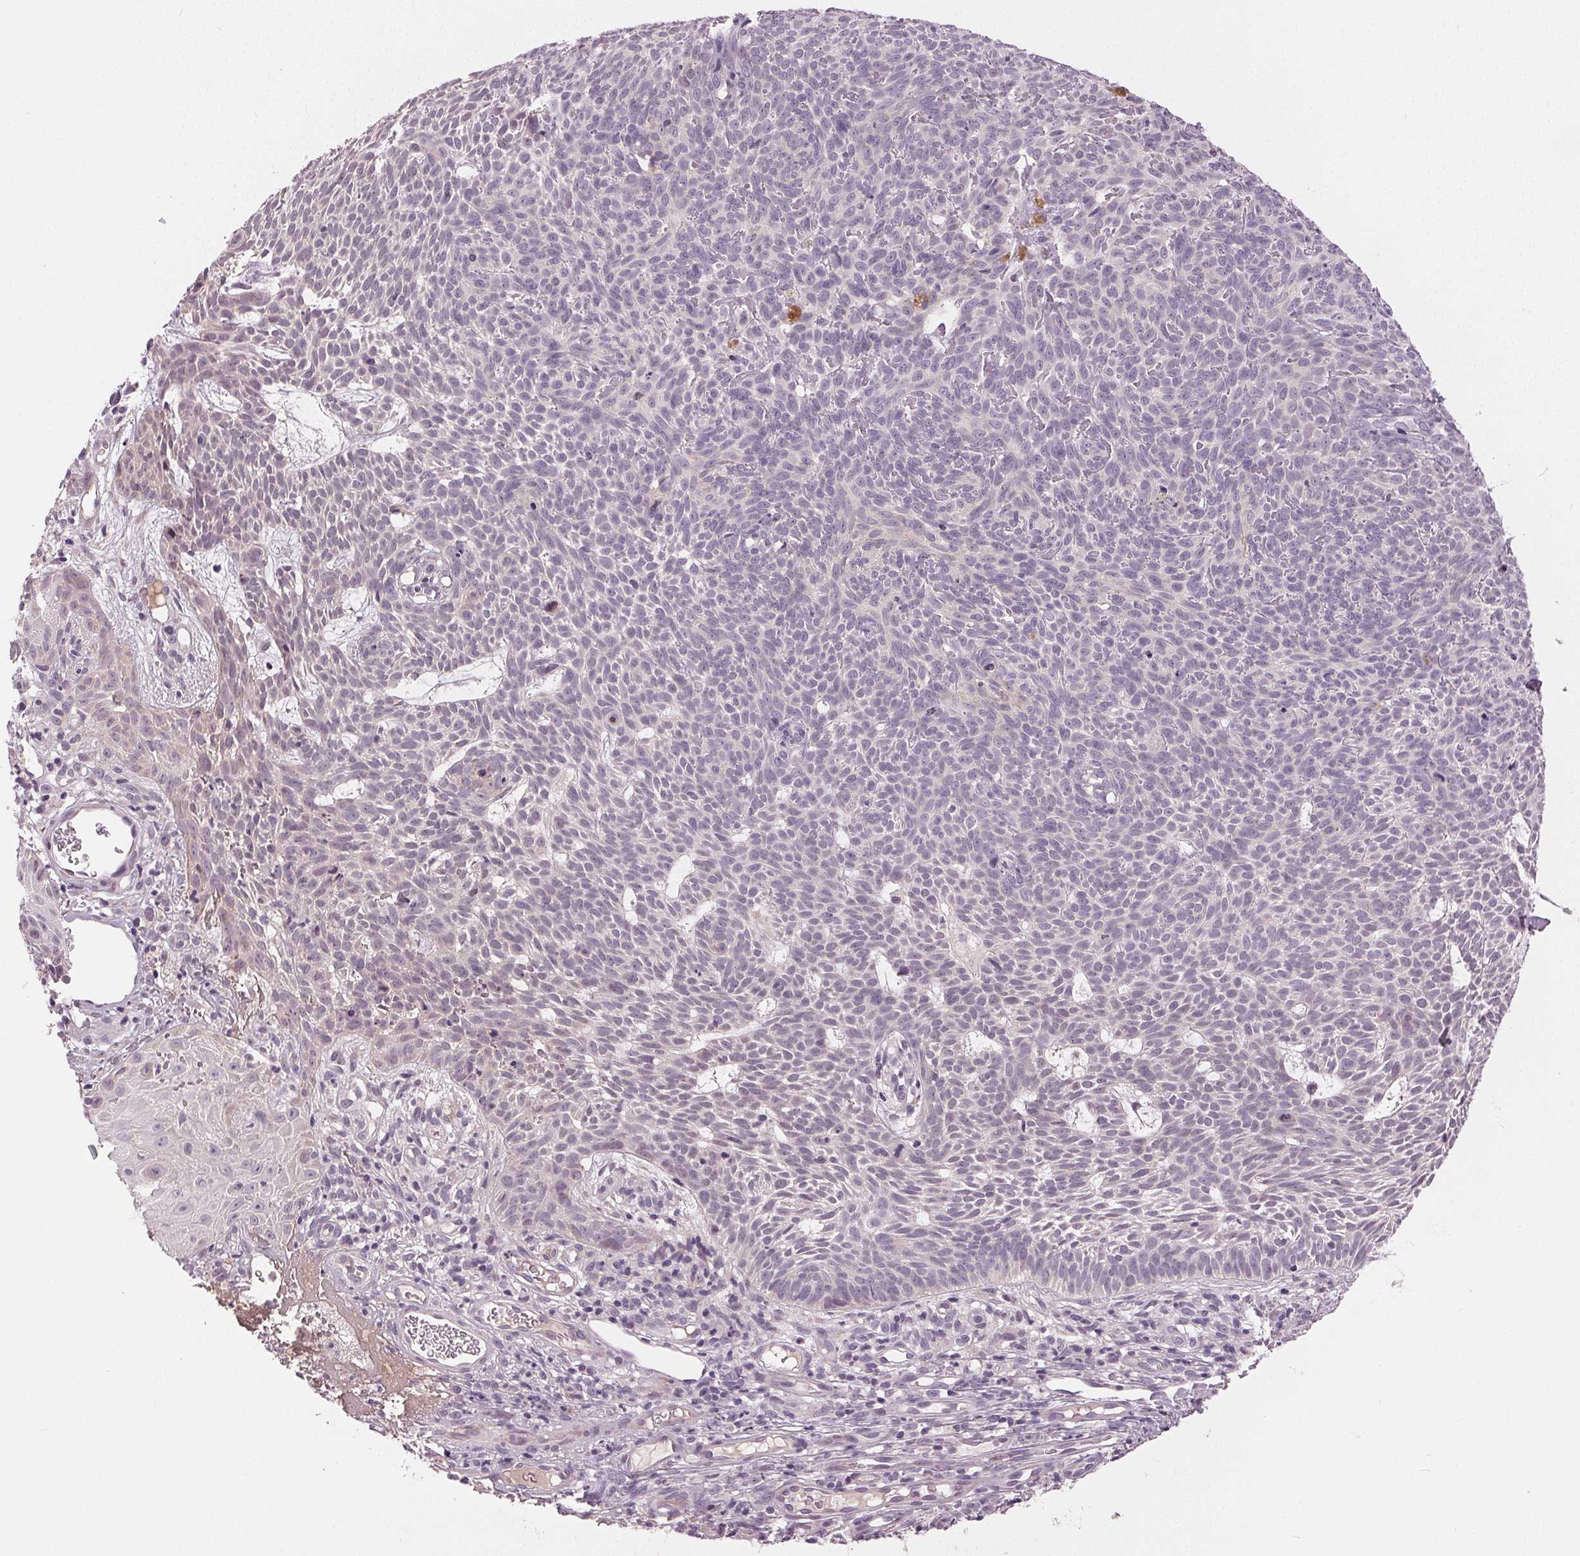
{"staining": {"intensity": "negative", "quantity": "none", "location": "none"}, "tissue": "skin cancer", "cell_type": "Tumor cells", "image_type": "cancer", "snomed": [{"axis": "morphology", "description": "Basal cell carcinoma"}, {"axis": "topography", "description": "Skin"}], "caption": "An immunohistochemistry (IHC) photomicrograph of basal cell carcinoma (skin) is shown. There is no staining in tumor cells of basal cell carcinoma (skin). The staining was performed using DAB to visualize the protein expression in brown, while the nuclei were stained in blue with hematoxylin (Magnification: 20x).", "gene": "ZNF605", "patient": {"sex": "male", "age": 59}}